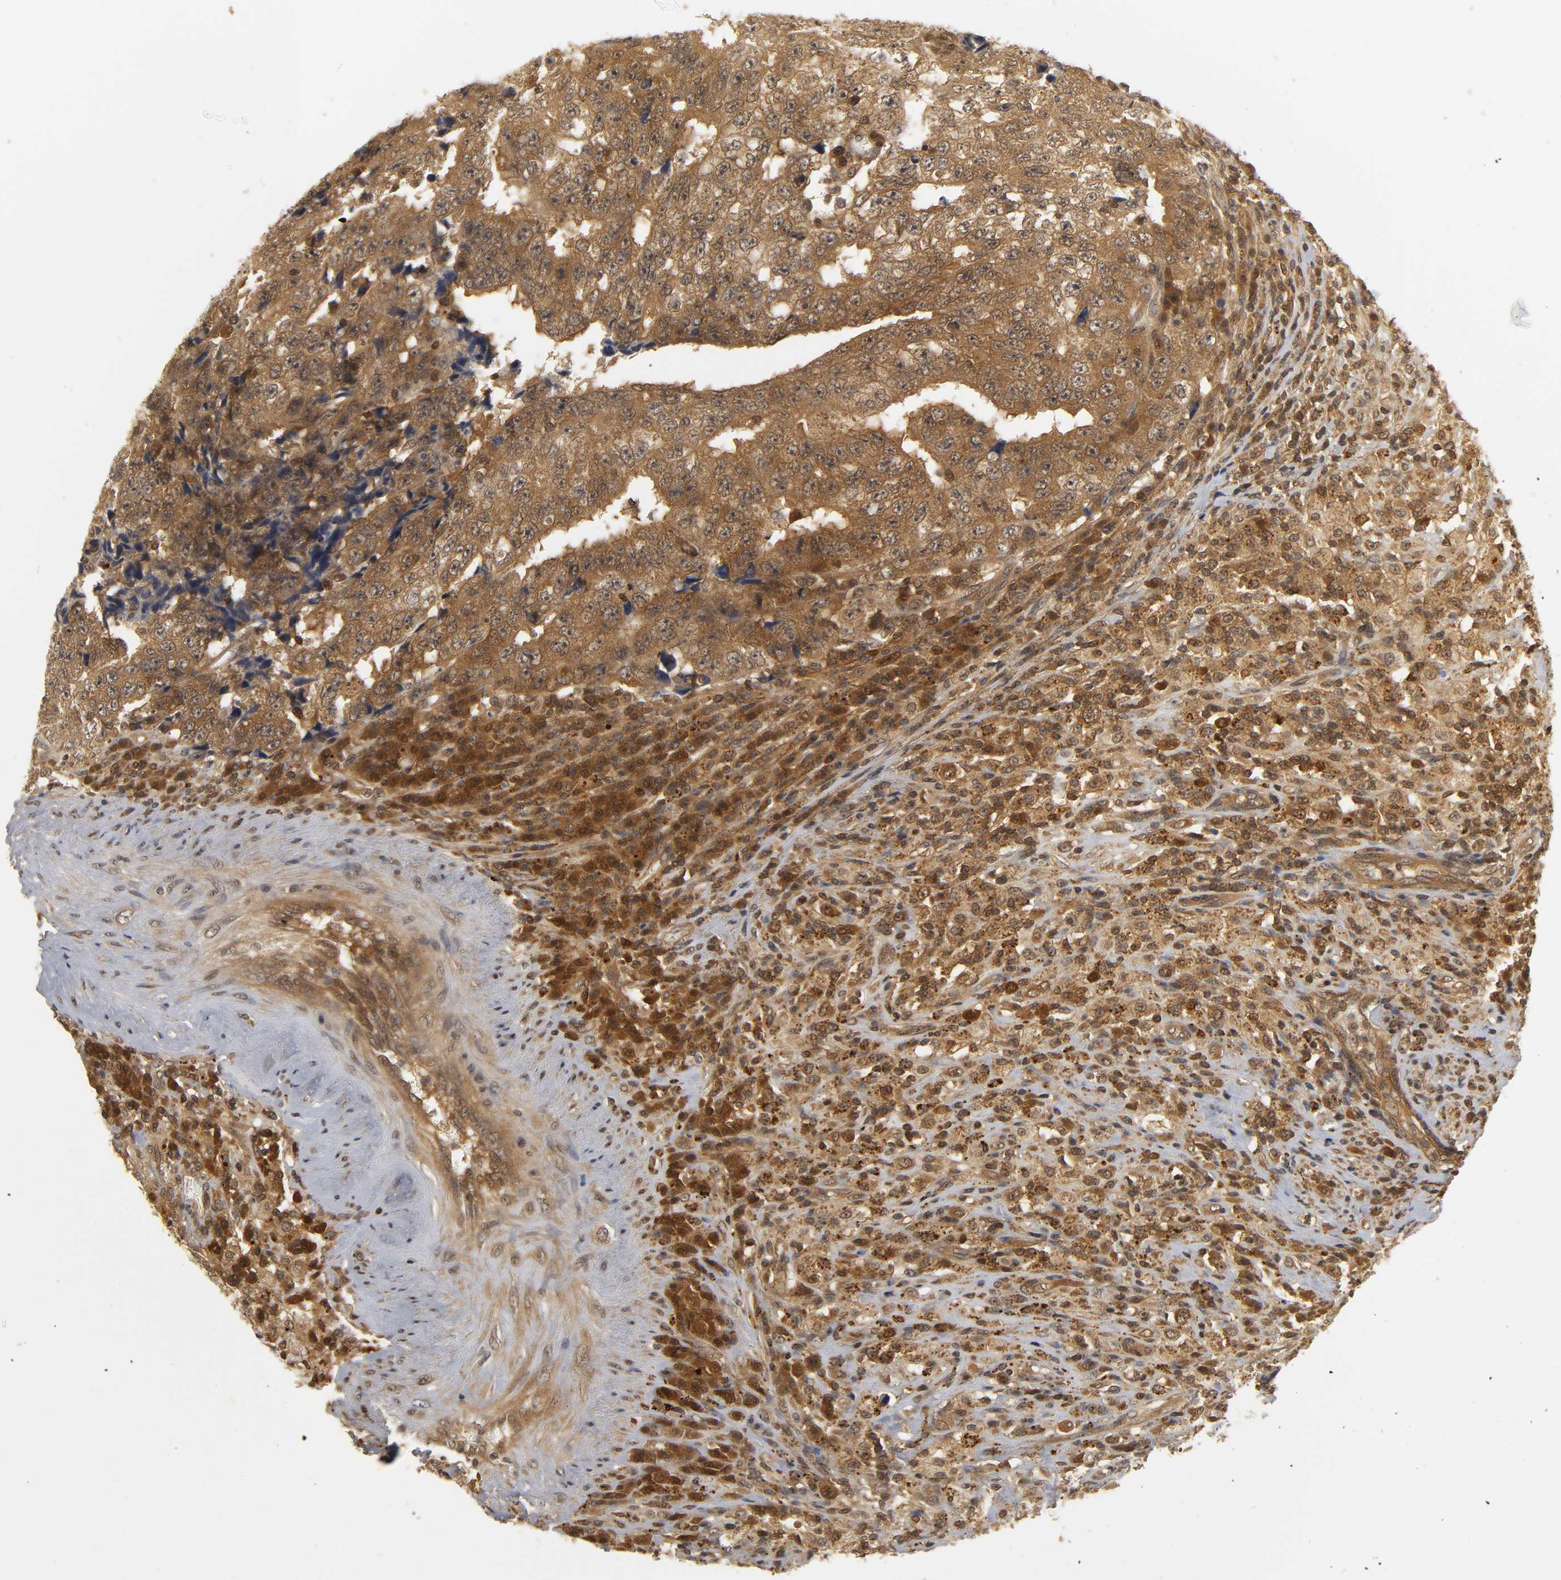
{"staining": {"intensity": "strong", "quantity": ">75%", "location": "cytoplasmic/membranous"}, "tissue": "testis cancer", "cell_type": "Tumor cells", "image_type": "cancer", "snomed": [{"axis": "morphology", "description": "Necrosis, NOS"}, {"axis": "morphology", "description": "Carcinoma, Embryonal, NOS"}, {"axis": "topography", "description": "Testis"}], "caption": "This micrograph displays immunohistochemistry staining of testis cancer (embryonal carcinoma), with high strong cytoplasmic/membranous expression in approximately >75% of tumor cells.", "gene": "PARK7", "patient": {"sex": "male", "age": 19}}